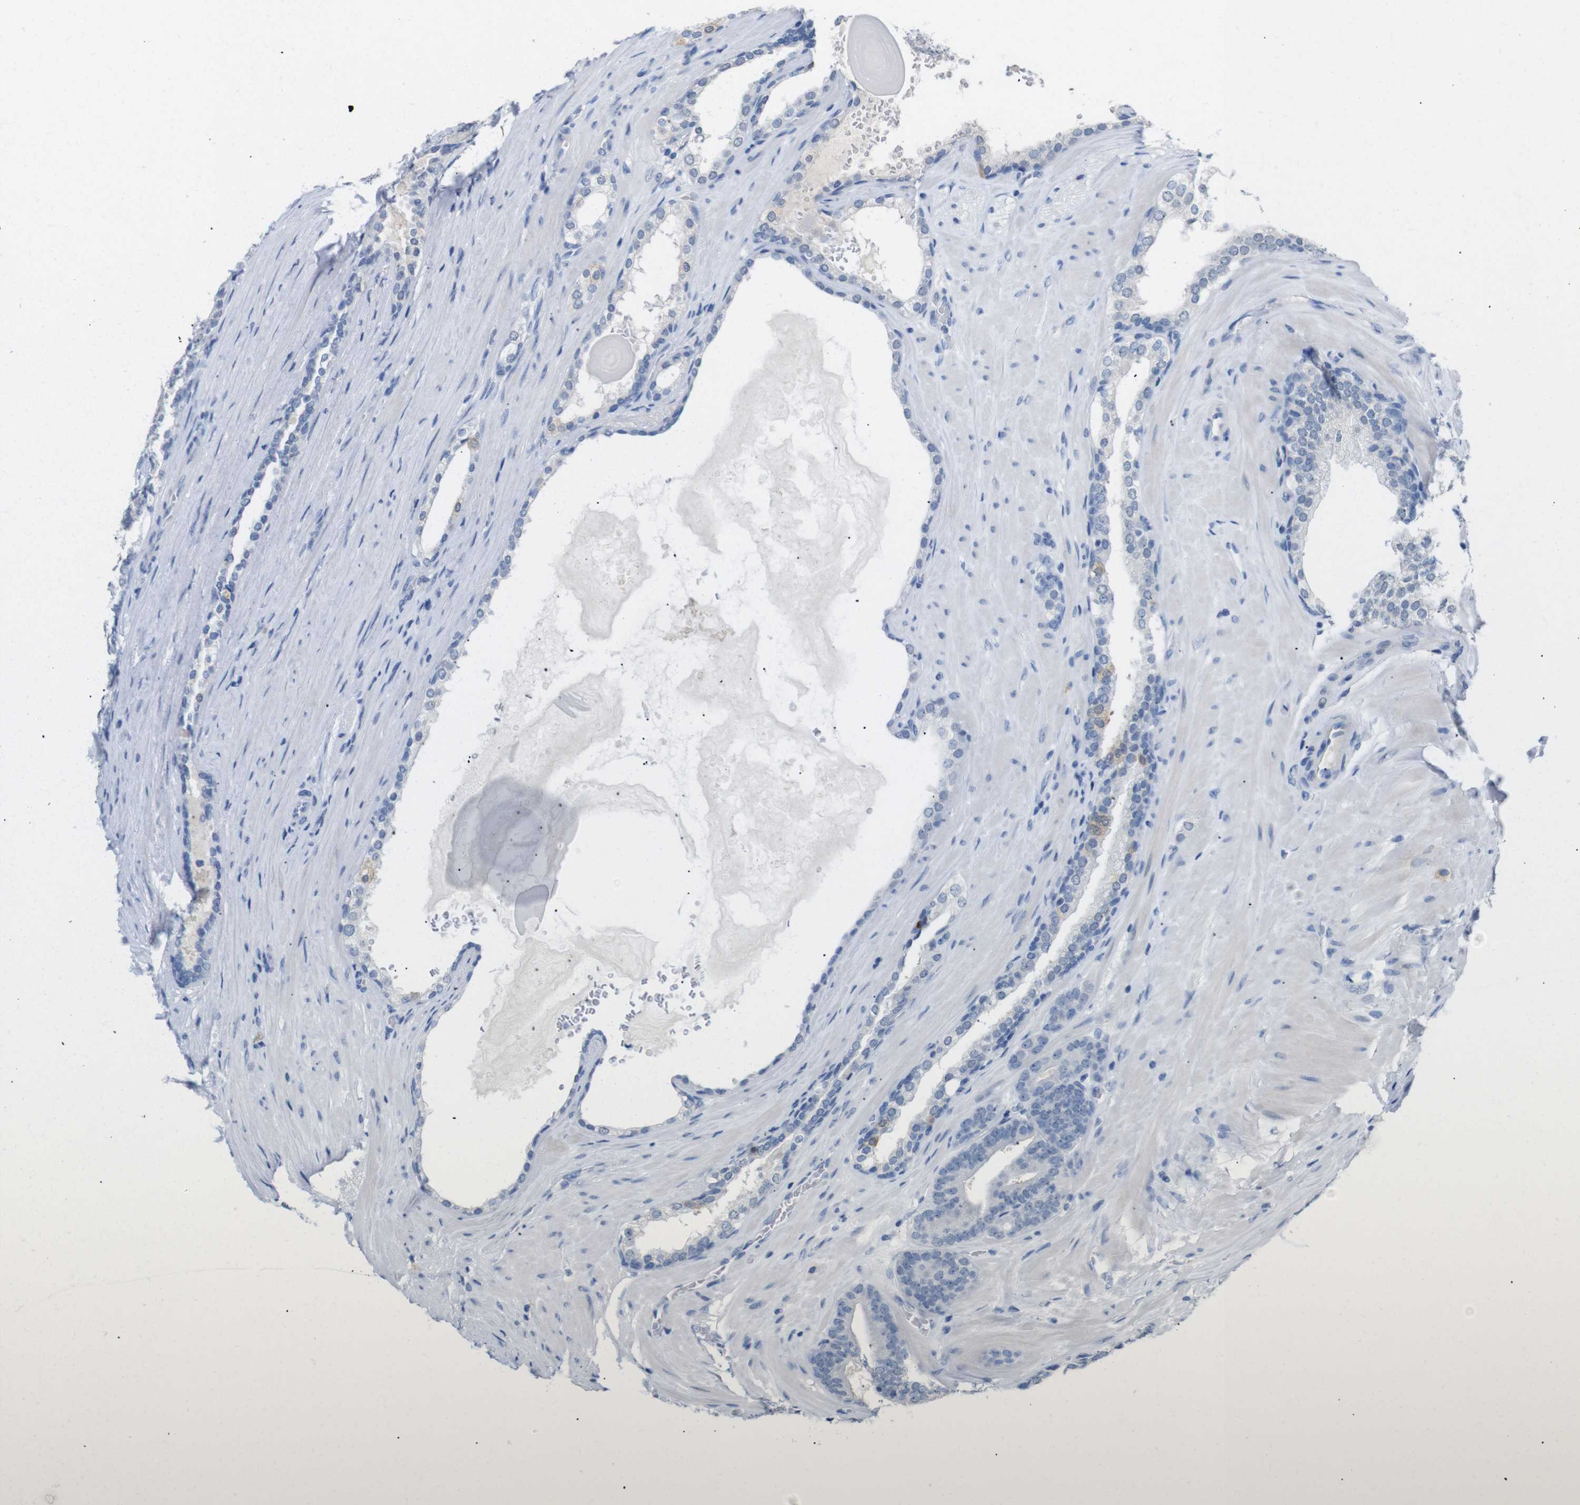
{"staining": {"intensity": "weak", "quantity": "<25%", "location": "cytoplasmic/membranous"}, "tissue": "prostate cancer", "cell_type": "Tumor cells", "image_type": "cancer", "snomed": [{"axis": "morphology", "description": "Adenocarcinoma, High grade"}, {"axis": "topography", "description": "Prostate"}], "caption": "IHC of prostate cancer reveals no positivity in tumor cells. The staining was performed using DAB to visualize the protein expression in brown, while the nuclei were stained in blue with hematoxylin (Magnification: 20x).", "gene": "CHRM5", "patient": {"sex": "male", "age": 60}}